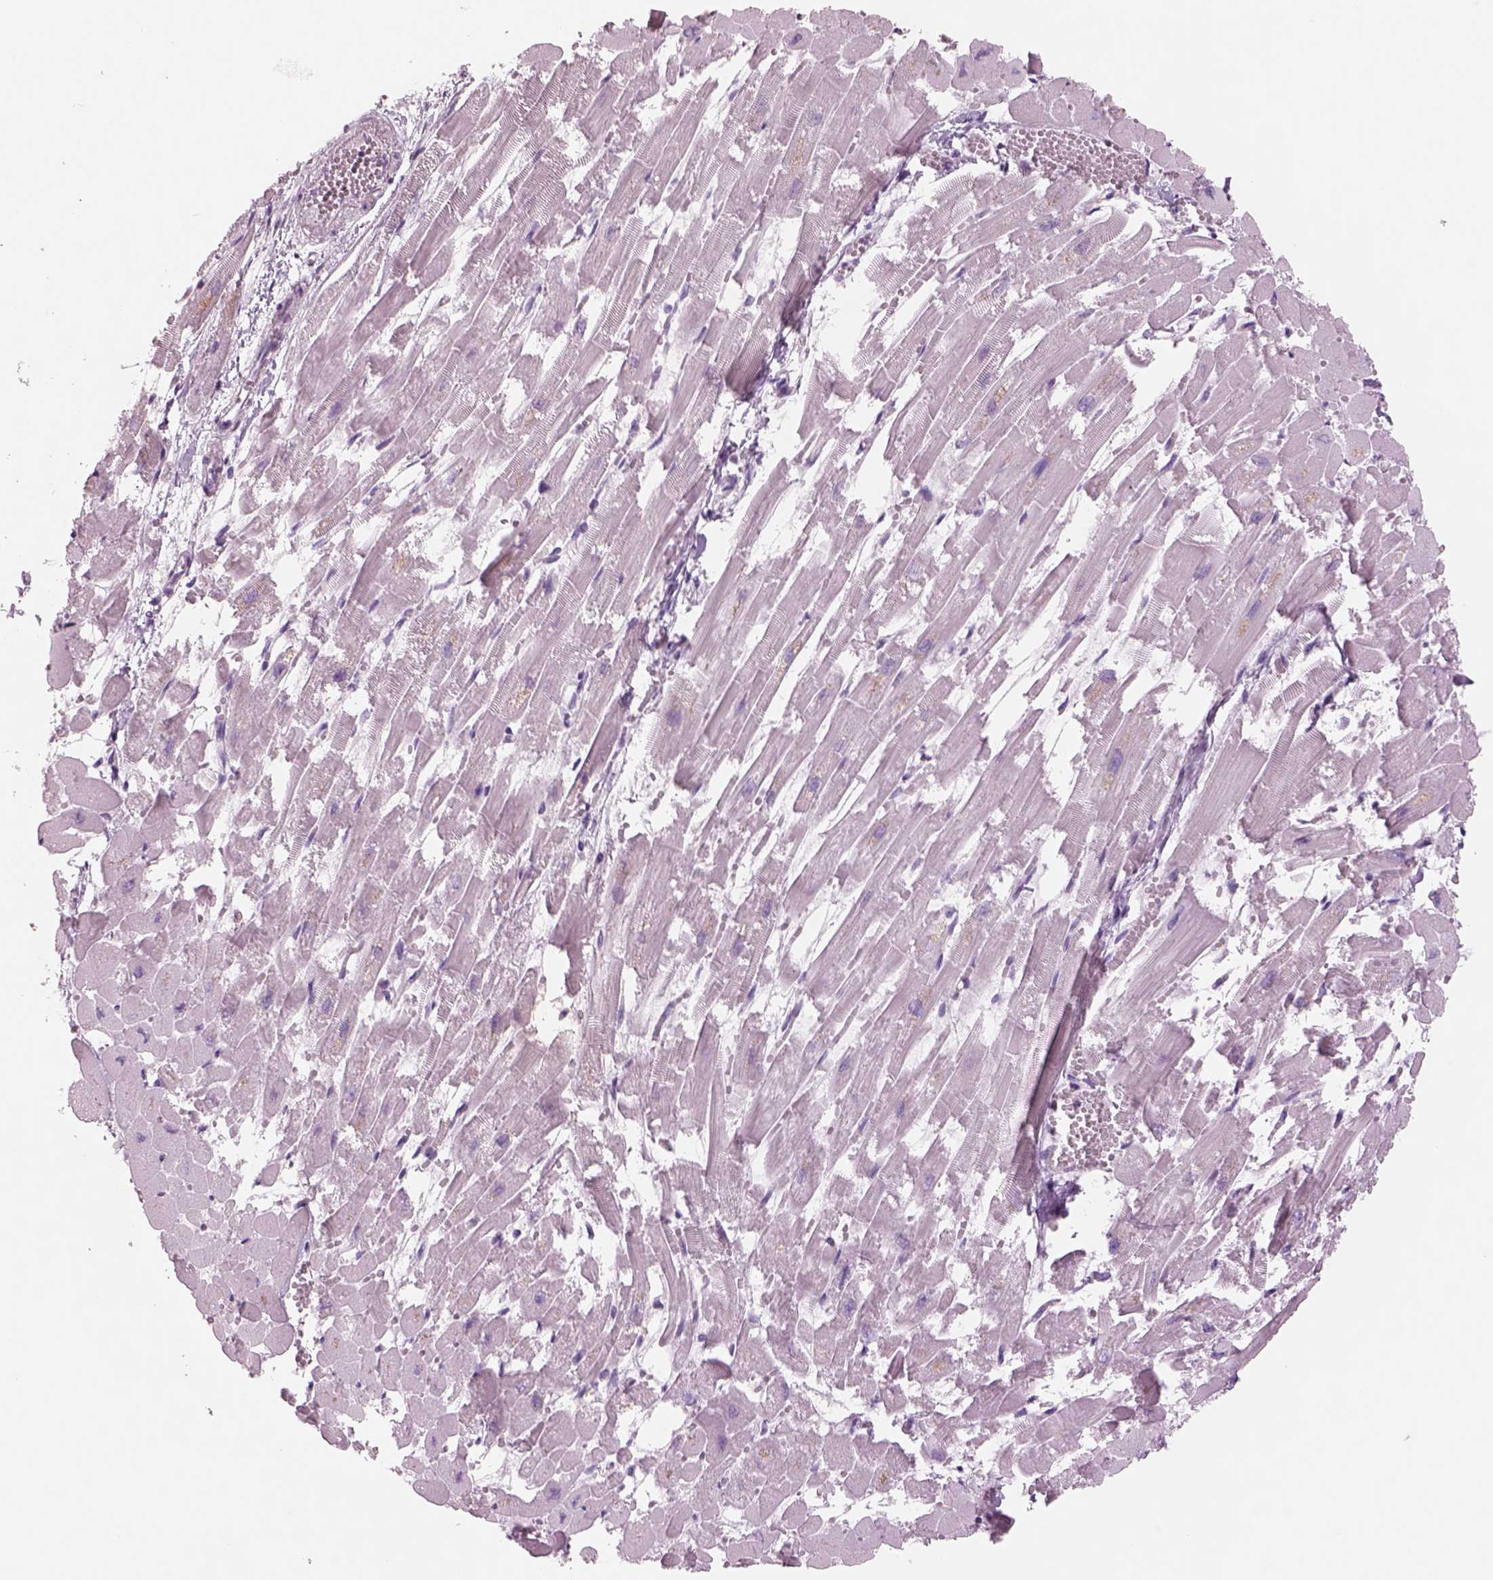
{"staining": {"intensity": "negative", "quantity": "none", "location": "none"}, "tissue": "heart muscle", "cell_type": "Cardiomyocytes", "image_type": "normal", "snomed": [{"axis": "morphology", "description": "Normal tissue, NOS"}, {"axis": "topography", "description": "Heart"}], "caption": "This is an immunohistochemistry (IHC) photomicrograph of unremarkable heart muscle. There is no expression in cardiomyocytes.", "gene": "RHO", "patient": {"sex": "female", "age": 52}}